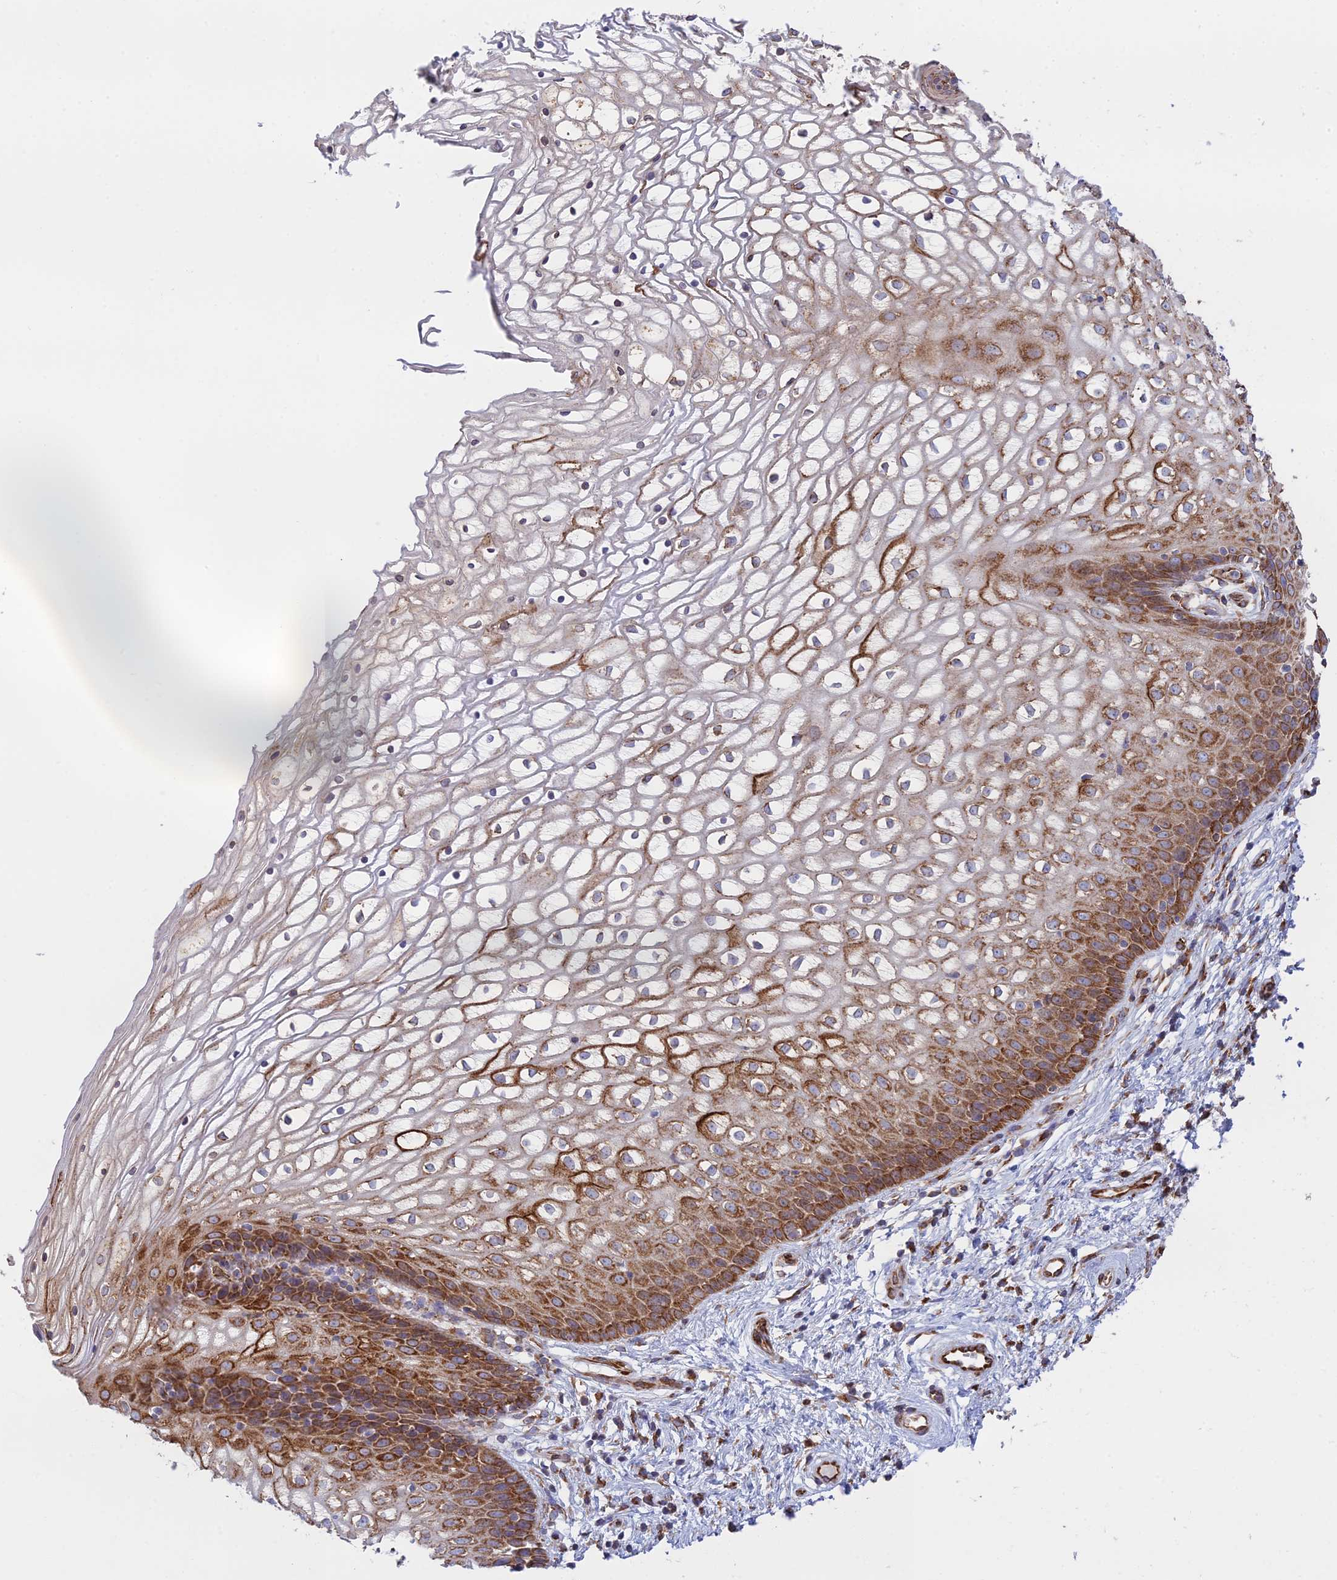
{"staining": {"intensity": "strong", "quantity": "25%-75%", "location": "cytoplasmic/membranous"}, "tissue": "vagina", "cell_type": "Squamous epithelial cells", "image_type": "normal", "snomed": [{"axis": "morphology", "description": "Normal tissue, NOS"}, {"axis": "topography", "description": "Vagina"}], "caption": "Normal vagina demonstrates strong cytoplasmic/membranous positivity in about 25%-75% of squamous epithelial cells.", "gene": "CCDC69", "patient": {"sex": "female", "age": 34}}